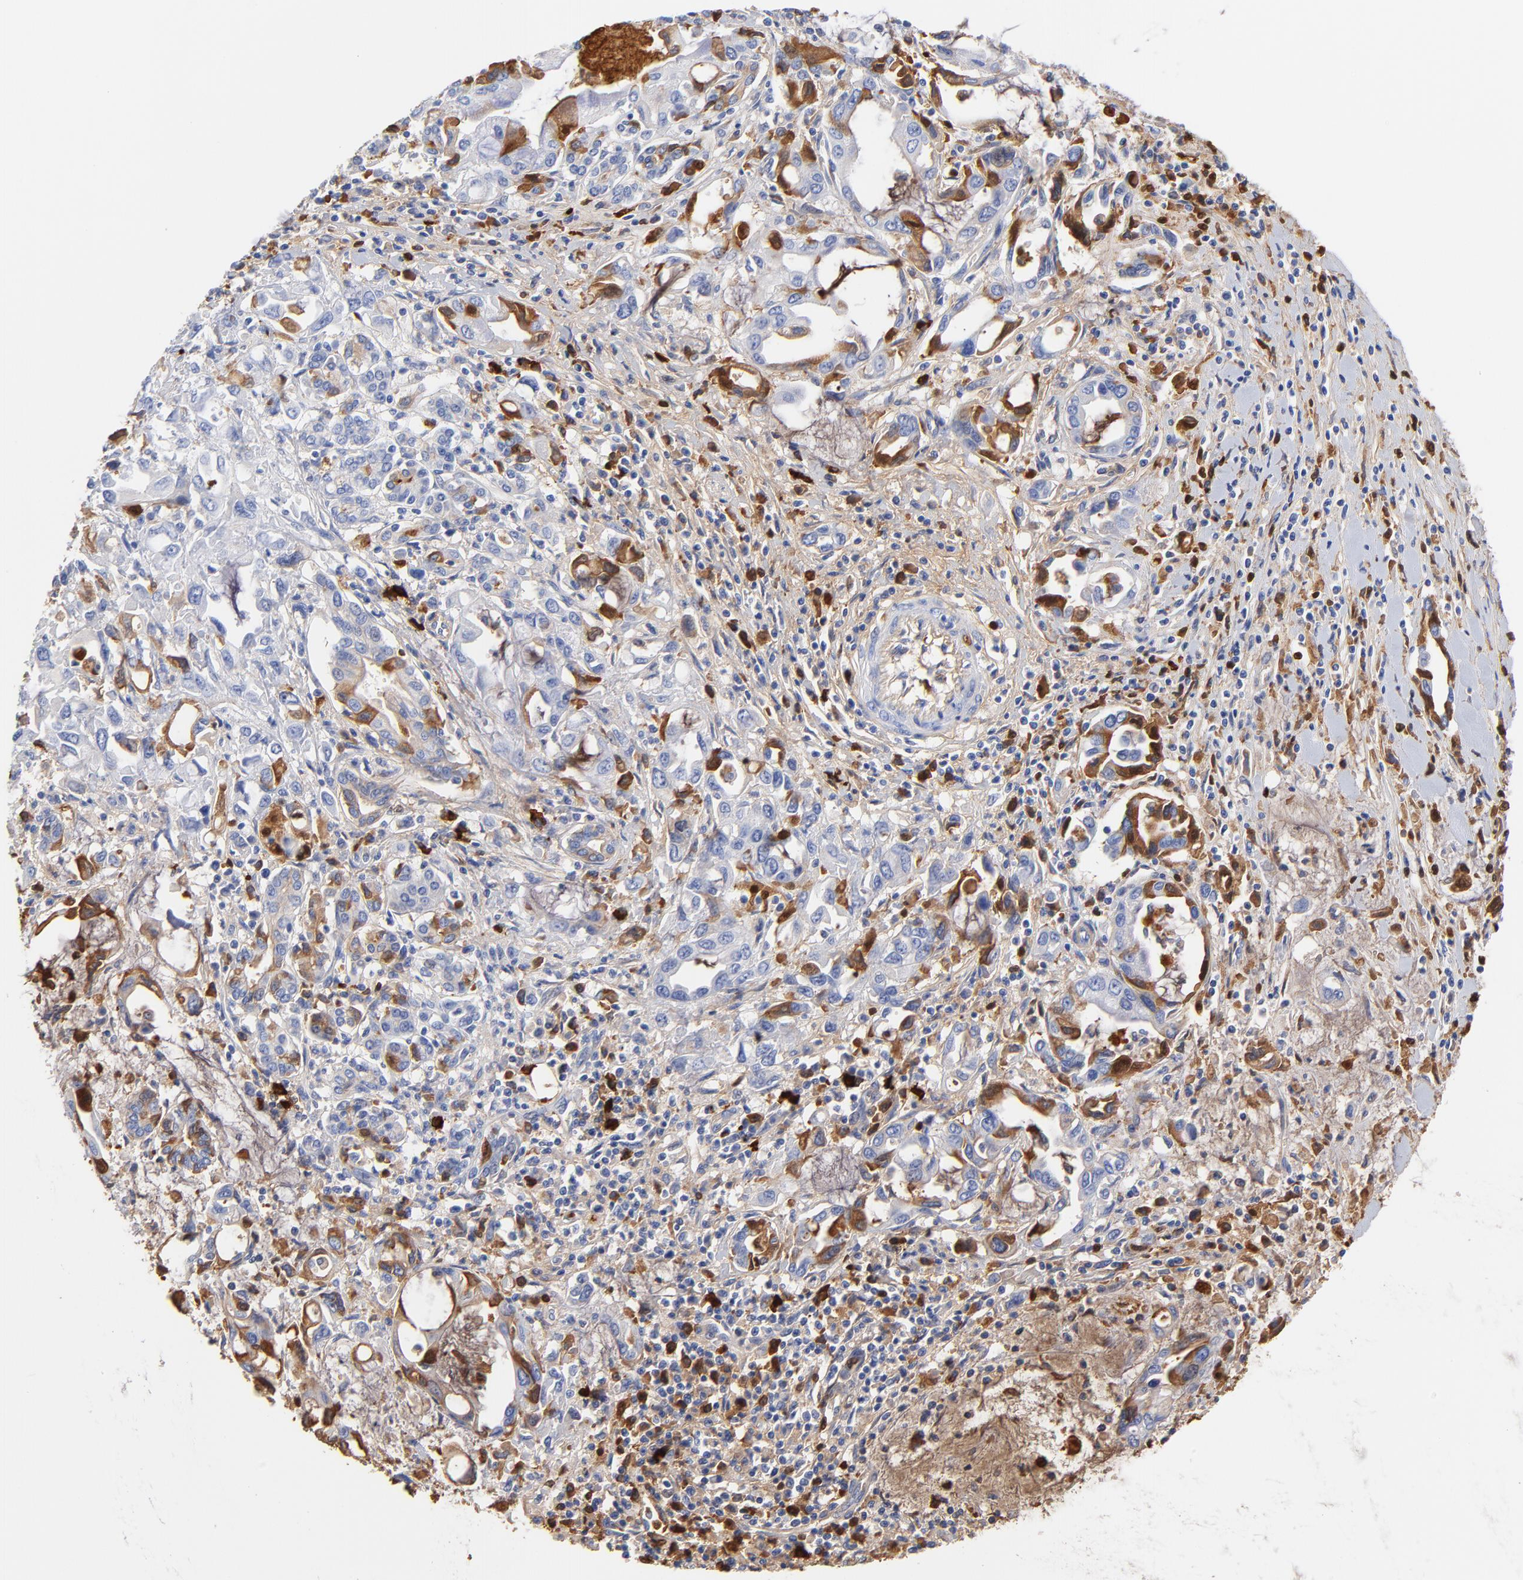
{"staining": {"intensity": "moderate", "quantity": "25%-75%", "location": "cytoplasmic/membranous"}, "tissue": "pancreatic cancer", "cell_type": "Tumor cells", "image_type": "cancer", "snomed": [{"axis": "morphology", "description": "Adenocarcinoma, NOS"}, {"axis": "topography", "description": "Pancreas"}], "caption": "High-magnification brightfield microscopy of pancreatic adenocarcinoma stained with DAB (brown) and counterstained with hematoxylin (blue). tumor cells exhibit moderate cytoplasmic/membranous staining is appreciated in approximately25%-75% of cells.", "gene": "IGLV3-10", "patient": {"sex": "female", "age": 57}}